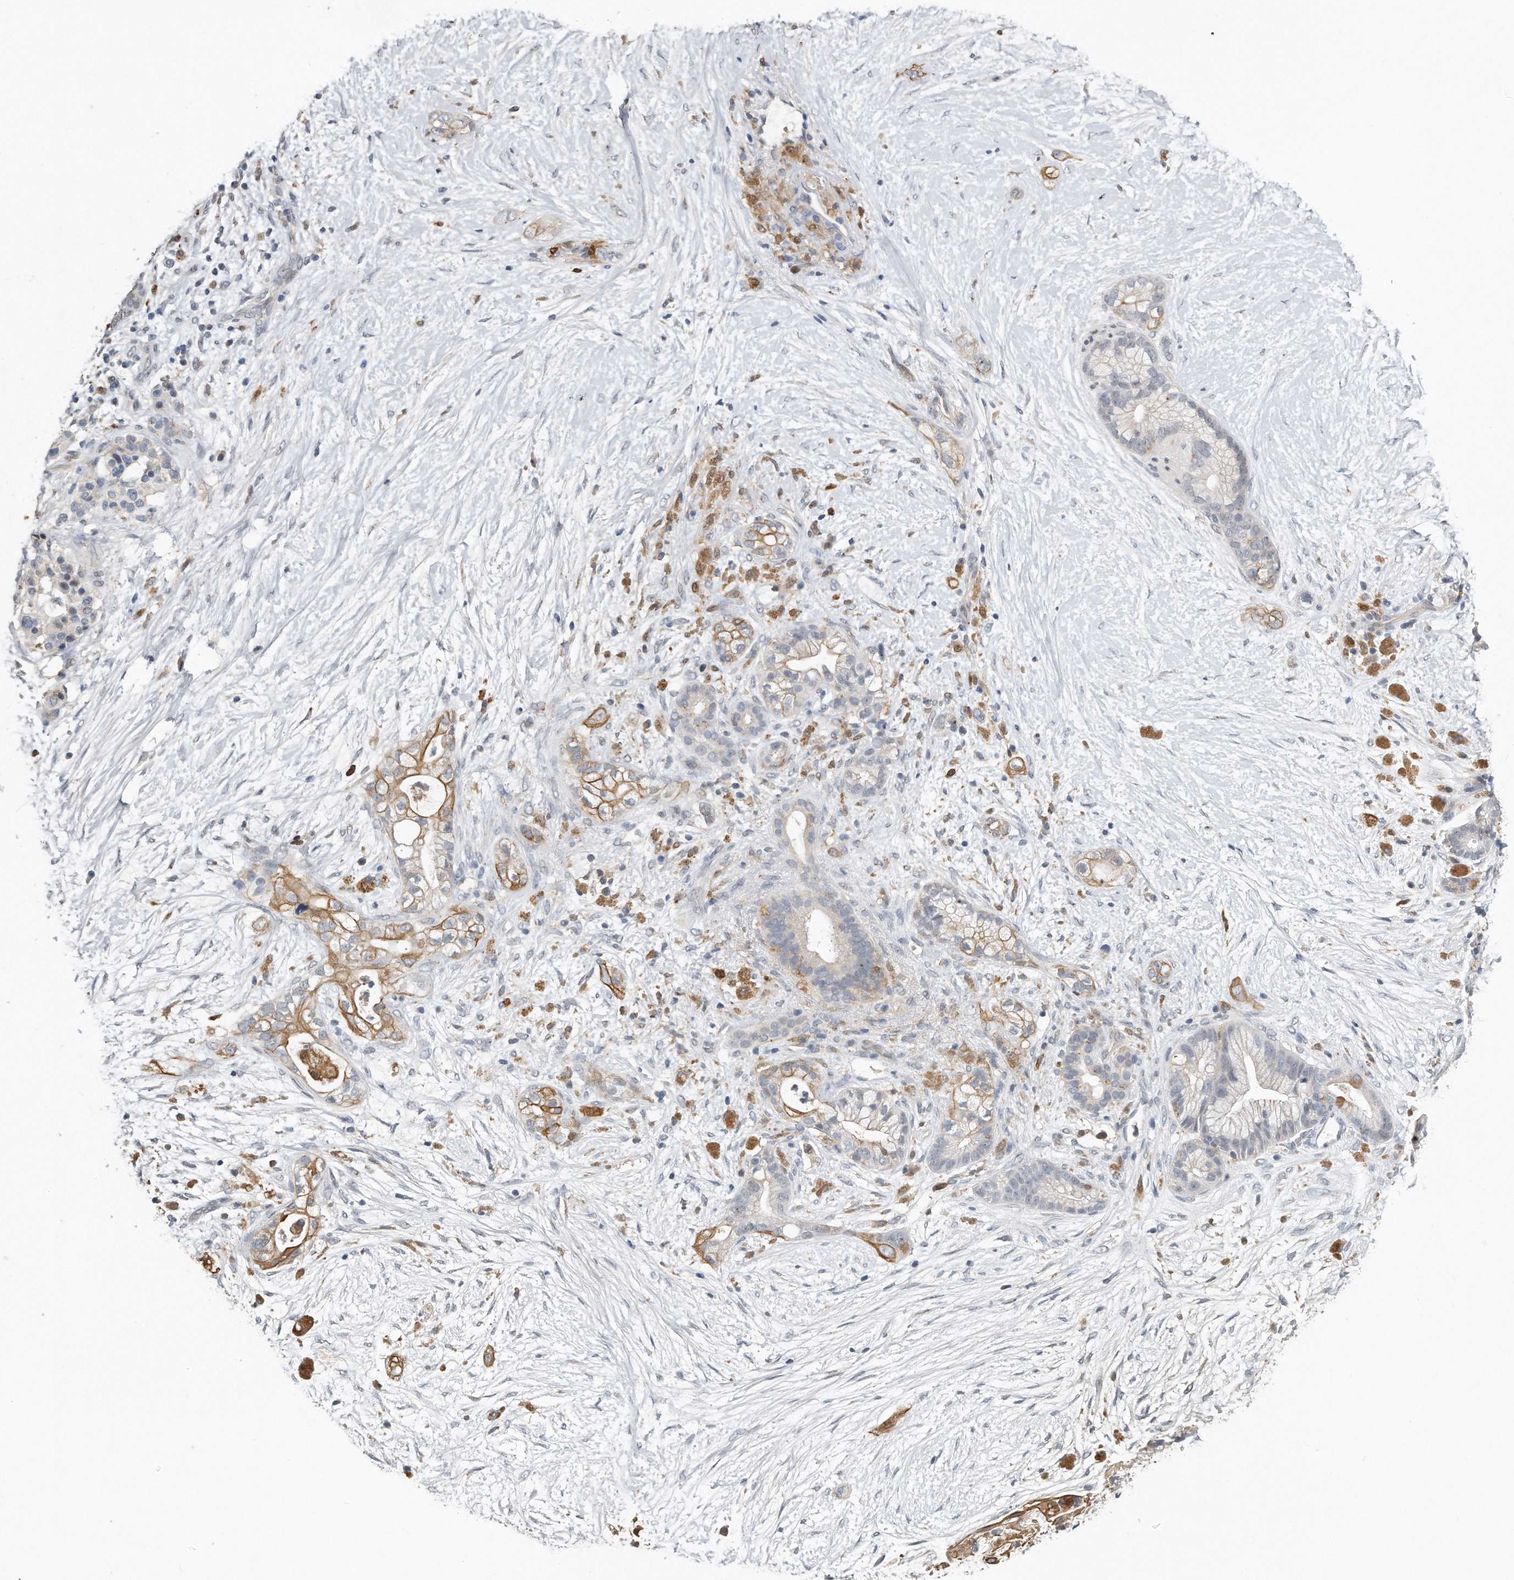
{"staining": {"intensity": "moderate", "quantity": ">75%", "location": "cytoplasmic/membranous"}, "tissue": "pancreatic cancer", "cell_type": "Tumor cells", "image_type": "cancer", "snomed": [{"axis": "morphology", "description": "Adenocarcinoma, NOS"}, {"axis": "topography", "description": "Pancreas"}], "caption": "Human pancreatic adenocarcinoma stained for a protein (brown) demonstrates moderate cytoplasmic/membranous positive expression in approximately >75% of tumor cells.", "gene": "CAMK1", "patient": {"sex": "male", "age": 53}}